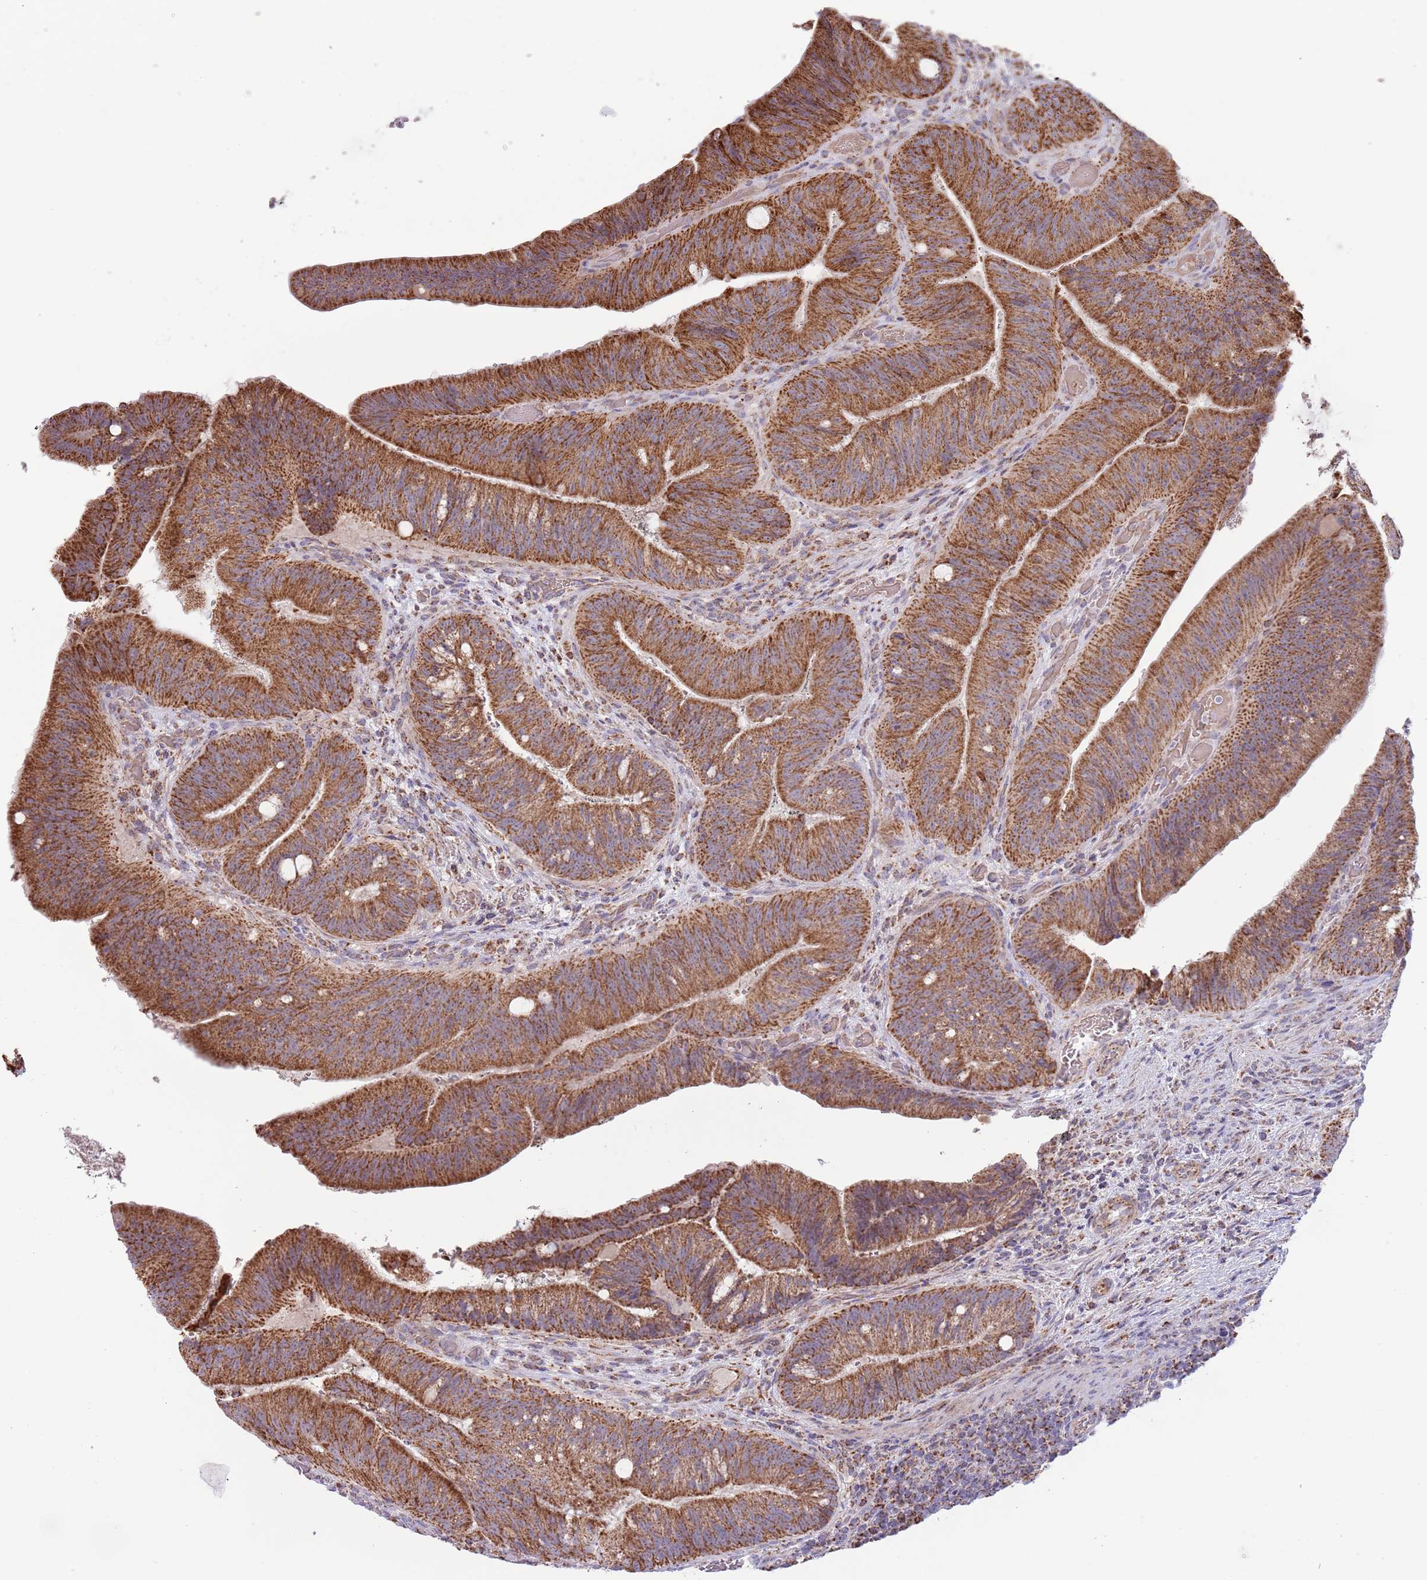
{"staining": {"intensity": "strong", "quantity": ">75%", "location": "cytoplasmic/membranous"}, "tissue": "colorectal cancer", "cell_type": "Tumor cells", "image_type": "cancer", "snomed": [{"axis": "morphology", "description": "Adenocarcinoma, NOS"}, {"axis": "topography", "description": "Colon"}], "caption": "Immunohistochemistry (IHC) staining of colorectal adenocarcinoma, which shows high levels of strong cytoplasmic/membranous expression in about >75% of tumor cells indicating strong cytoplasmic/membranous protein expression. The staining was performed using DAB (3,3'-diaminobenzidine) (brown) for protein detection and nuclei were counterstained in hematoxylin (blue).", "gene": "LHX6", "patient": {"sex": "female", "age": 43}}